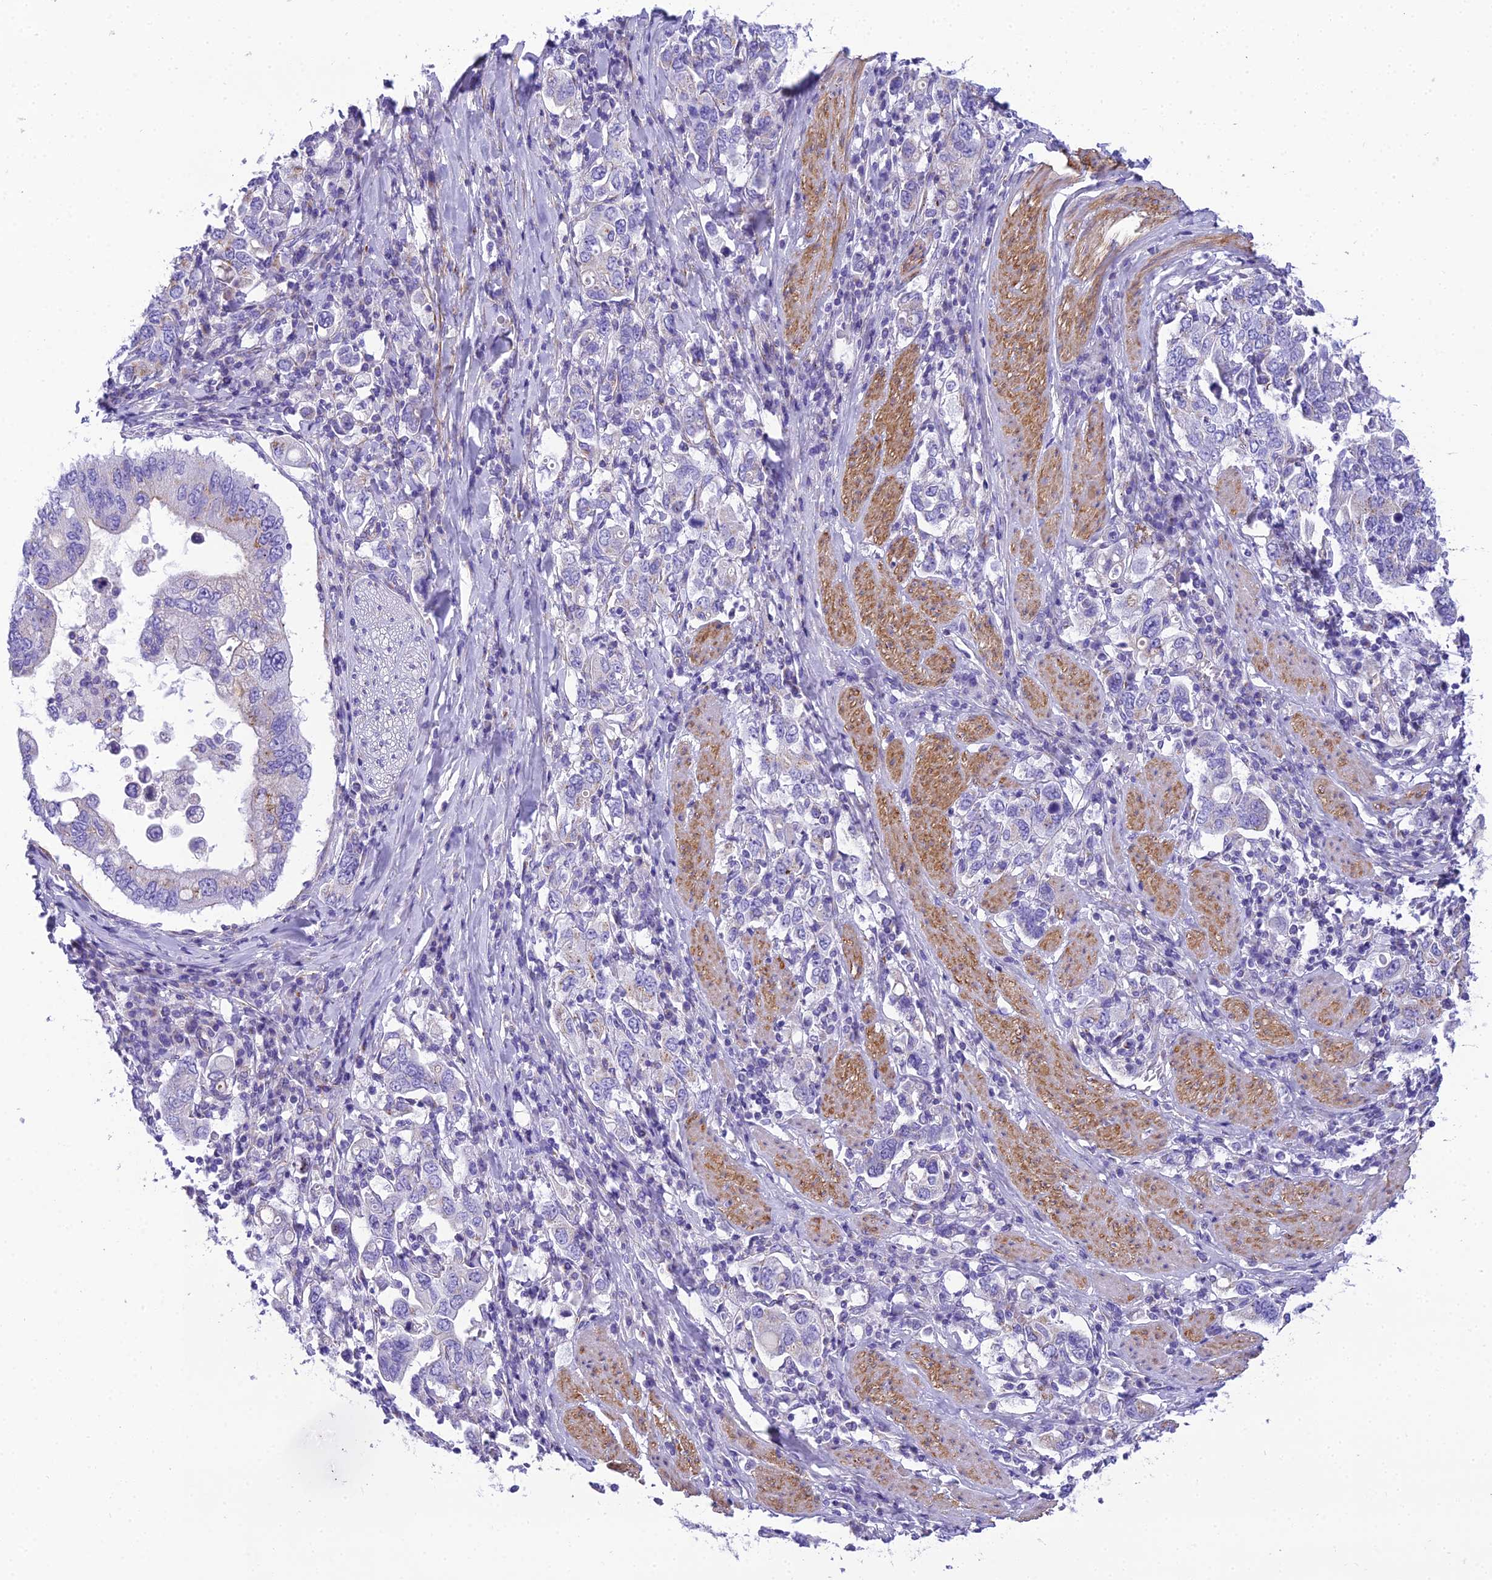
{"staining": {"intensity": "negative", "quantity": "none", "location": "none"}, "tissue": "stomach cancer", "cell_type": "Tumor cells", "image_type": "cancer", "snomed": [{"axis": "morphology", "description": "Adenocarcinoma, NOS"}, {"axis": "topography", "description": "Stomach, upper"}], "caption": "A high-resolution histopathology image shows immunohistochemistry staining of adenocarcinoma (stomach), which shows no significant positivity in tumor cells.", "gene": "GFRA1", "patient": {"sex": "male", "age": 62}}